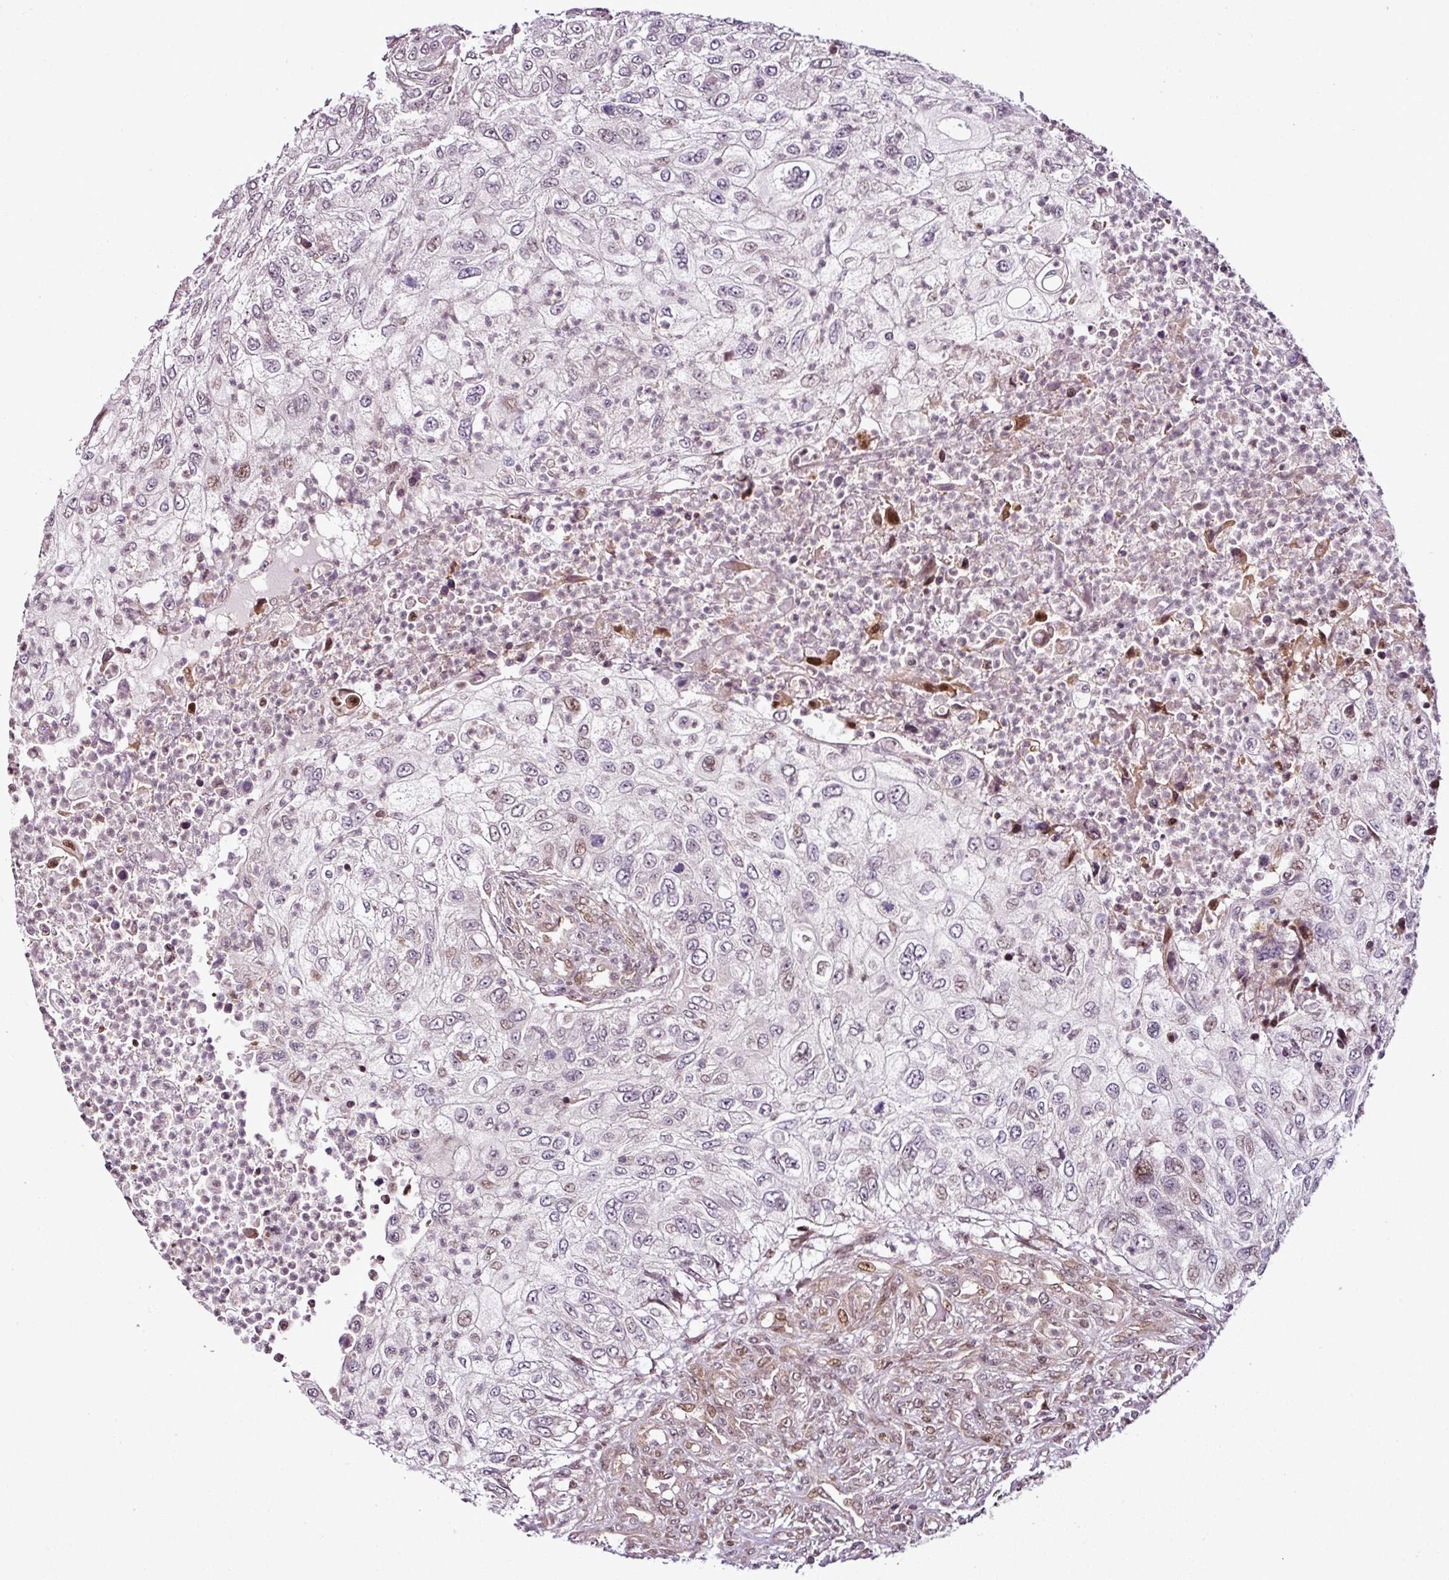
{"staining": {"intensity": "negative", "quantity": "none", "location": "none"}, "tissue": "urothelial cancer", "cell_type": "Tumor cells", "image_type": "cancer", "snomed": [{"axis": "morphology", "description": "Urothelial carcinoma, High grade"}, {"axis": "topography", "description": "Urinary bladder"}], "caption": "Tumor cells are negative for brown protein staining in urothelial cancer.", "gene": "COPRS", "patient": {"sex": "female", "age": 60}}